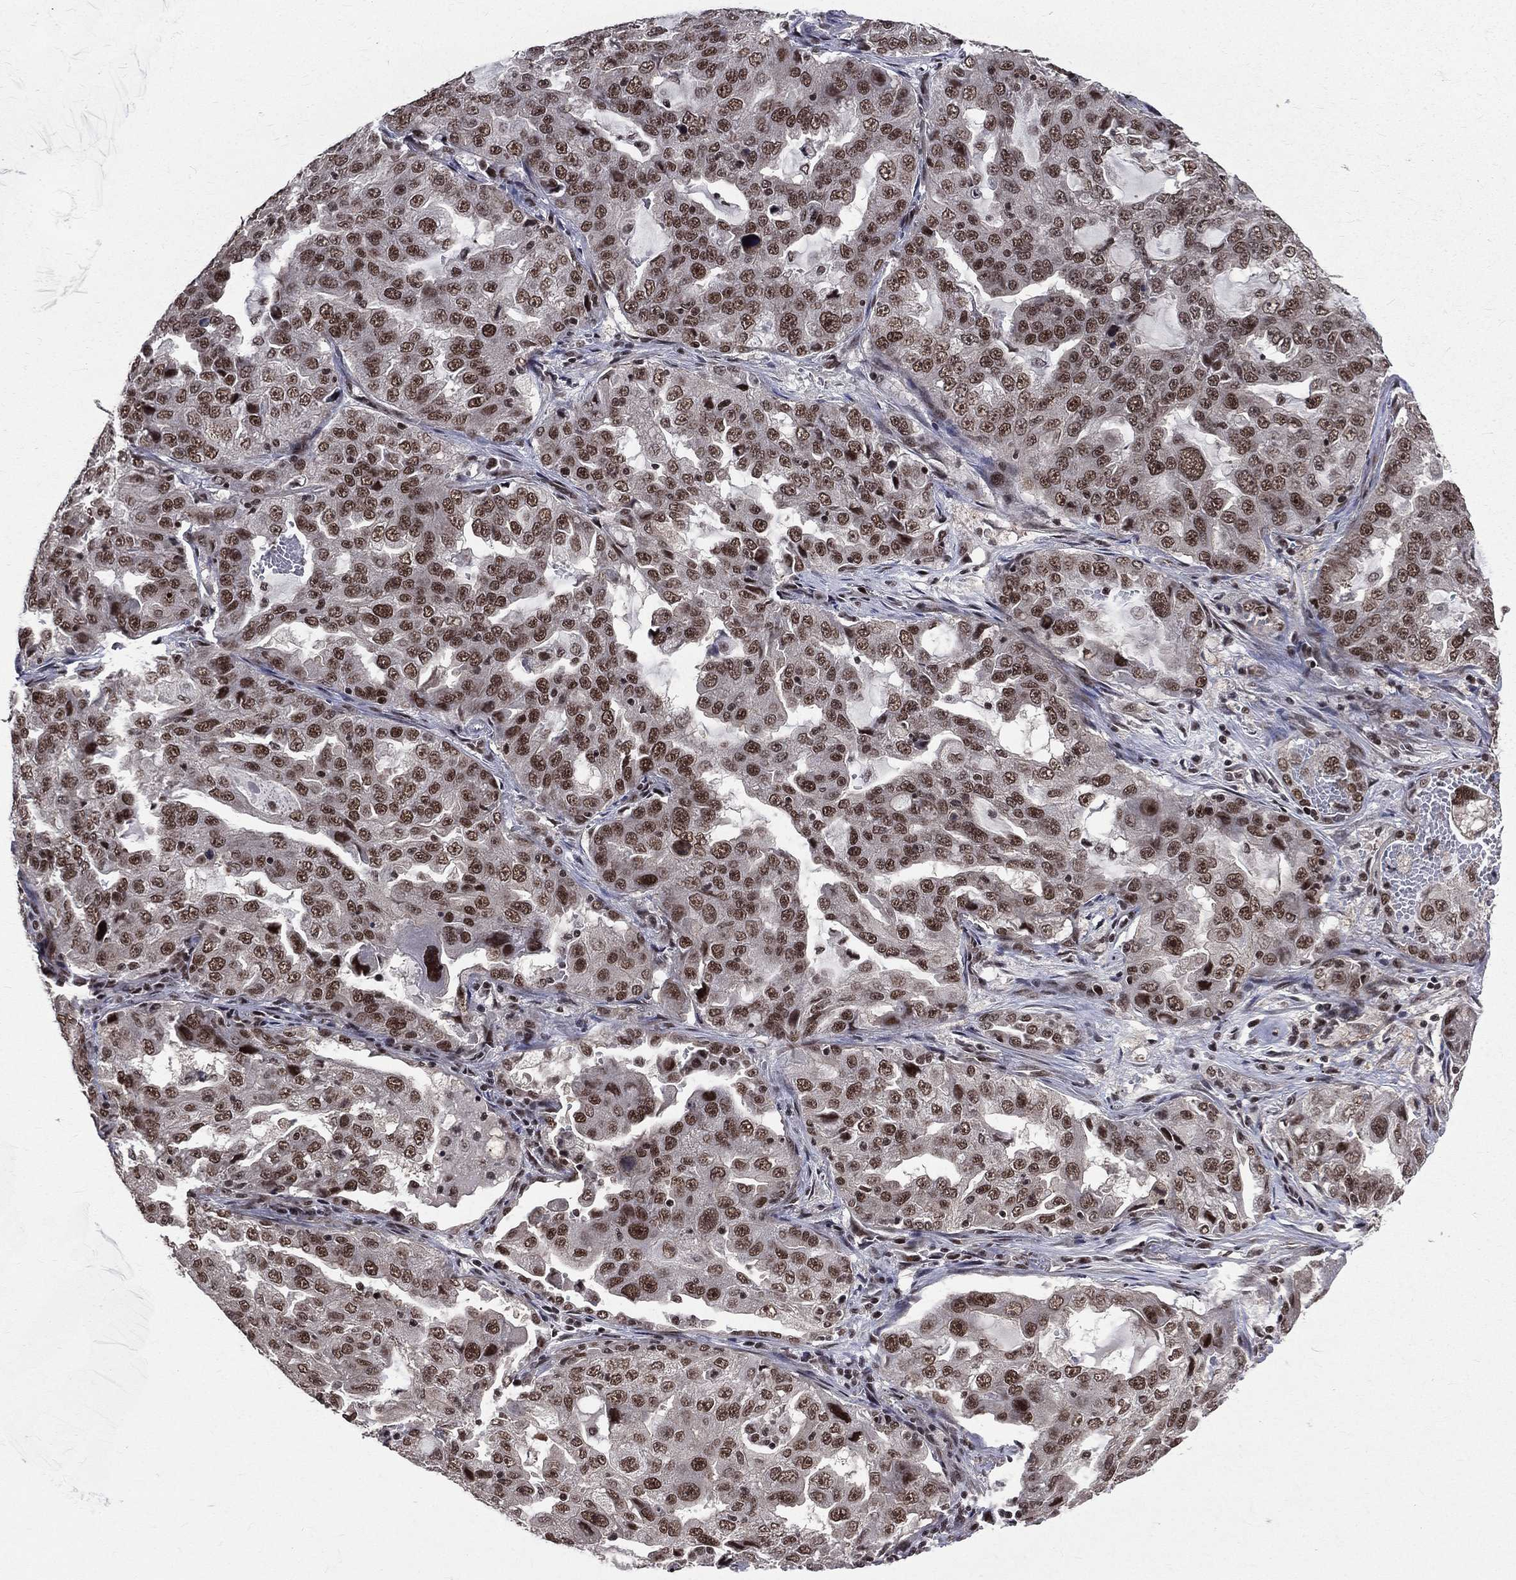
{"staining": {"intensity": "moderate", "quantity": ">75%", "location": "nuclear"}, "tissue": "lung cancer", "cell_type": "Tumor cells", "image_type": "cancer", "snomed": [{"axis": "morphology", "description": "Adenocarcinoma, NOS"}, {"axis": "topography", "description": "Lung"}], "caption": "Tumor cells show medium levels of moderate nuclear staining in about >75% of cells in human lung cancer (adenocarcinoma).", "gene": "SMC3", "patient": {"sex": "female", "age": 61}}